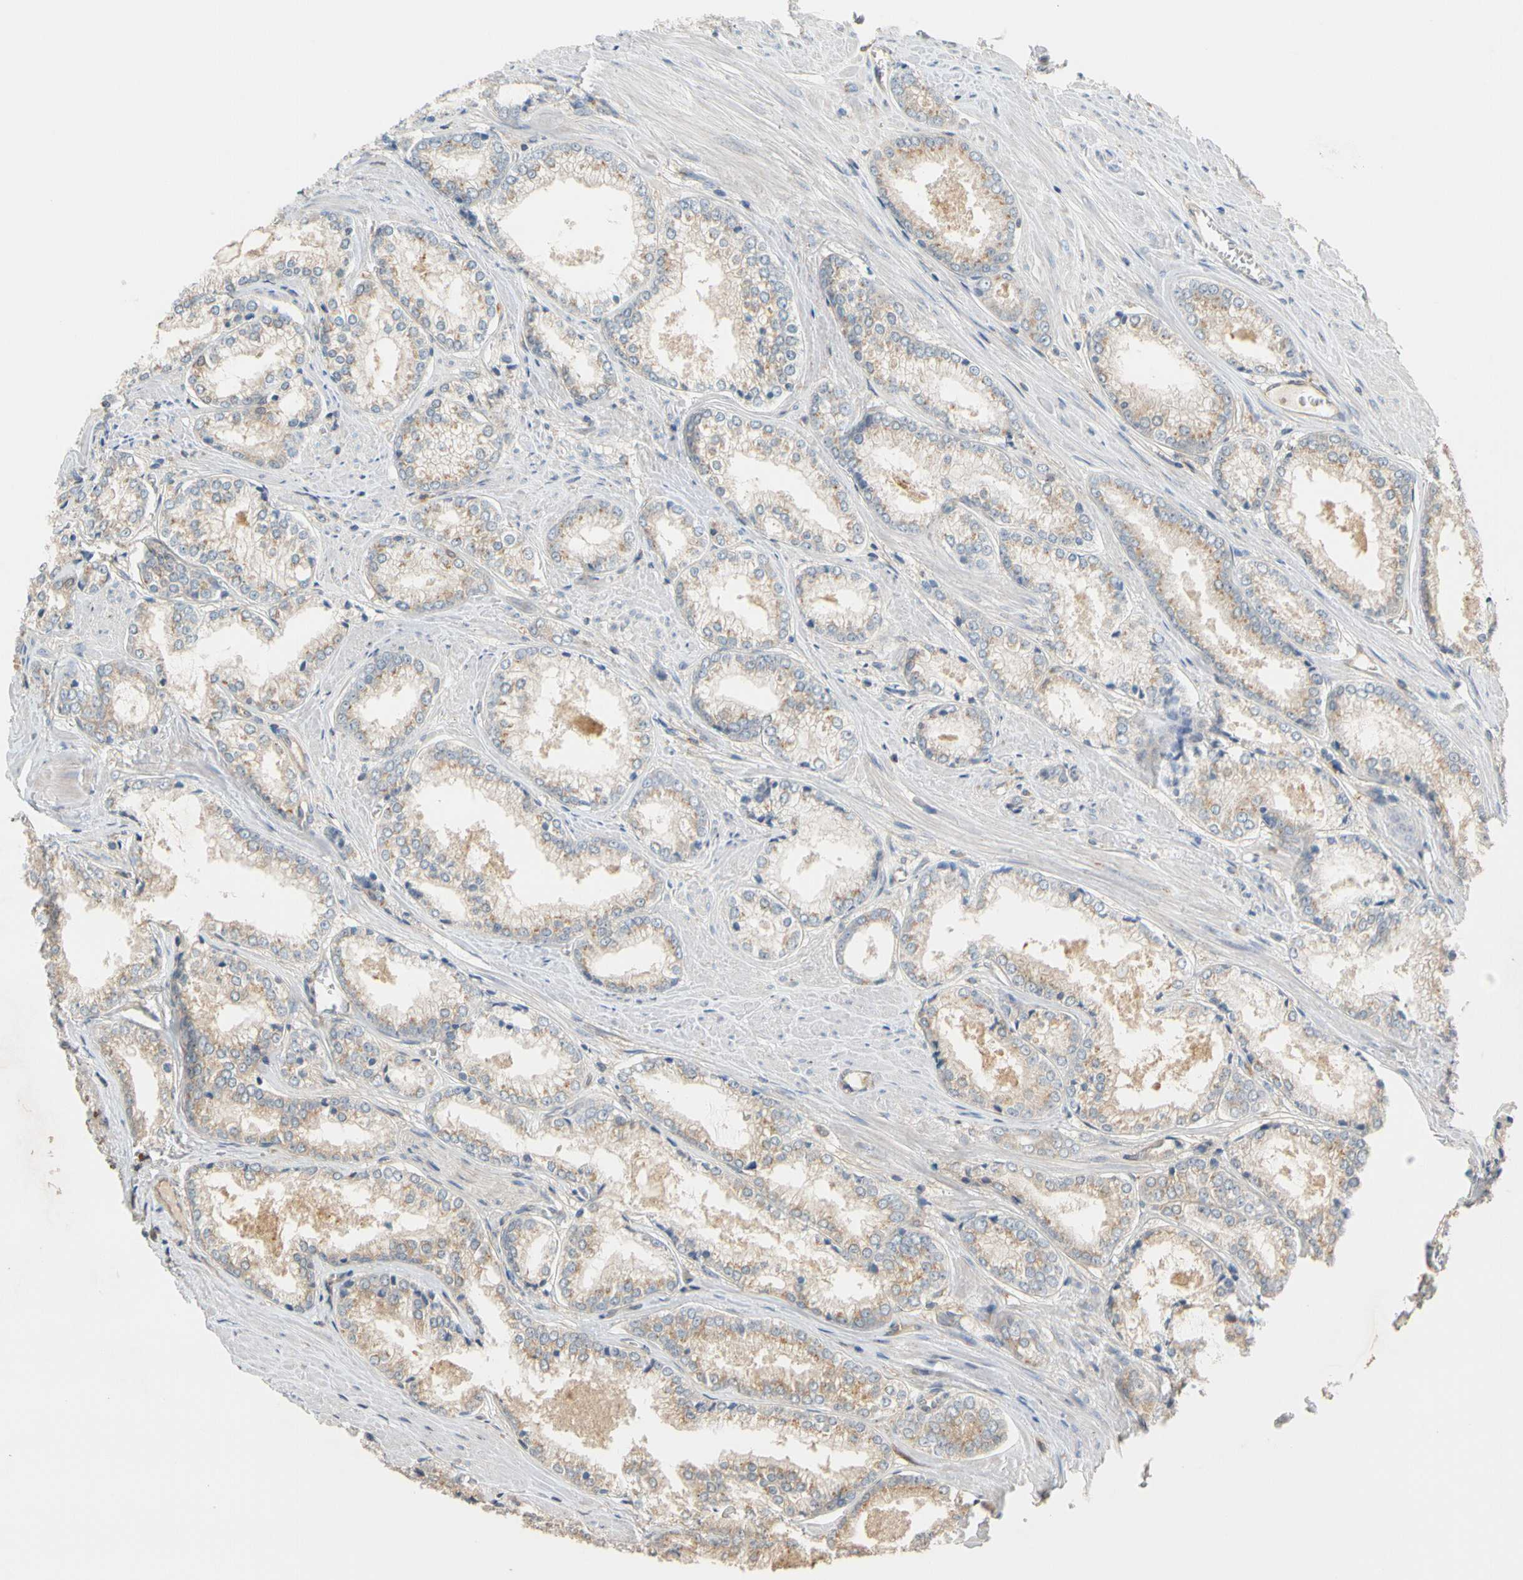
{"staining": {"intensity": "weak", "quantity": ">75%", "location": "cytoplasmic/membranous"}, "tissue": "prostate cancer", "cell_type": "Tumor cells", "image_type": "cancer", "snomed": [{"axis": "morphology", "description": "Adenocarcinoma, Low grade"}, {"axis": "topography", "description": "Prostate"}], "caption": "DAB immunohistochemical staining of human prostate cancer (low-grade adenocarcinoma) shows weak cytoplasmic/membranous protein staining in about >75% of tumor cells. (brown staining indicates protein expression, while blue staining denotes nuclei).", "gene": "GPSM2", "patient": {"sex": "male", "age": 64}}